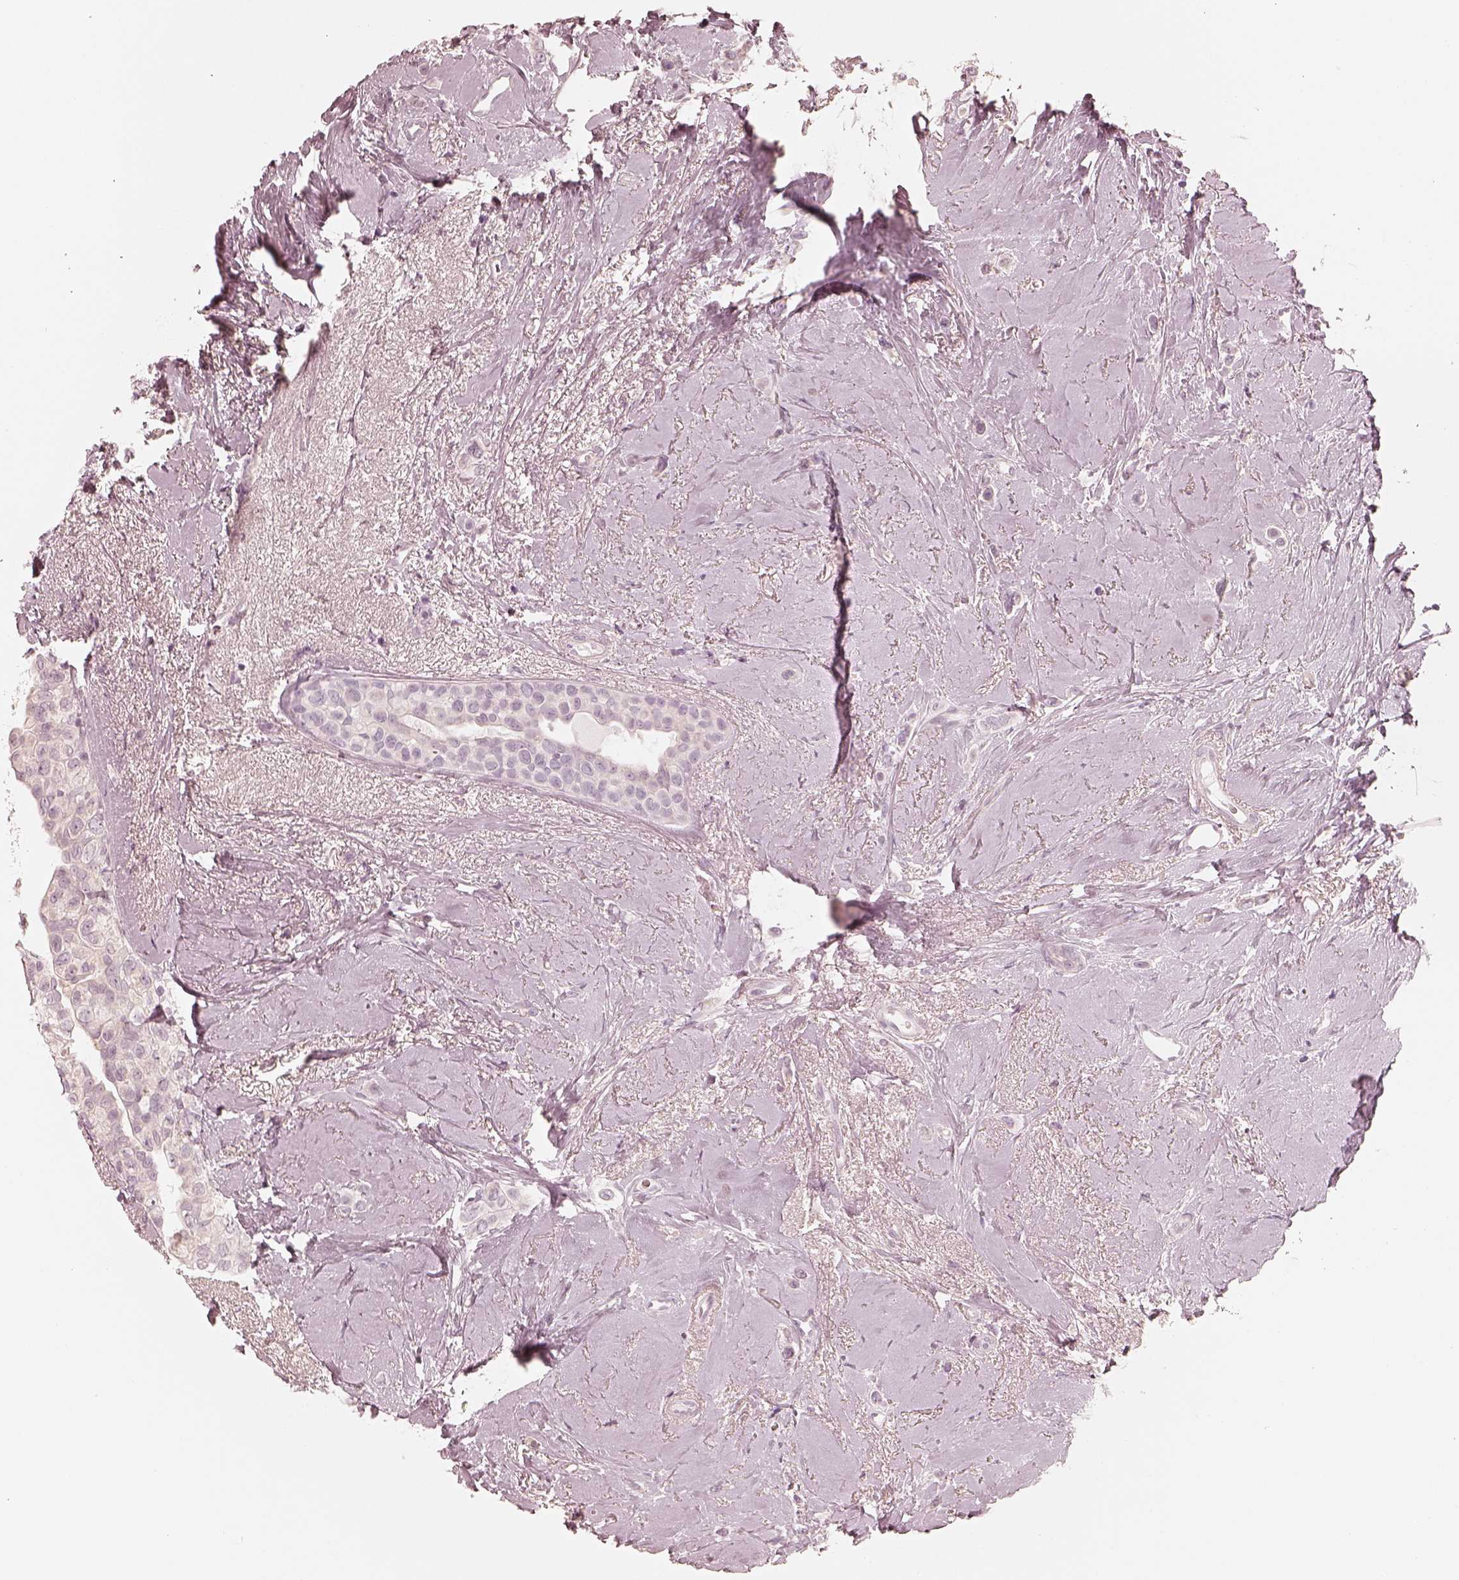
{"staining": {"intensity": "negative", "quantity": "none", "location": "none"}, "tissue": "breast cancer", "cell_type": "Tumor cells", "image_type": "cancer", "snomed": [{"axis": "morphology", "description": "Lobular carcinoma"}, {"axis": "topography", "description": "Breast"}], "caption": "Immunohistochemistry micrograph of breast lobular carcinoma stained for a protein (brown), which reveals no expression in tumor cells.", "gene": "CALR3", "patient": {"sex": "female", "age": 66}}